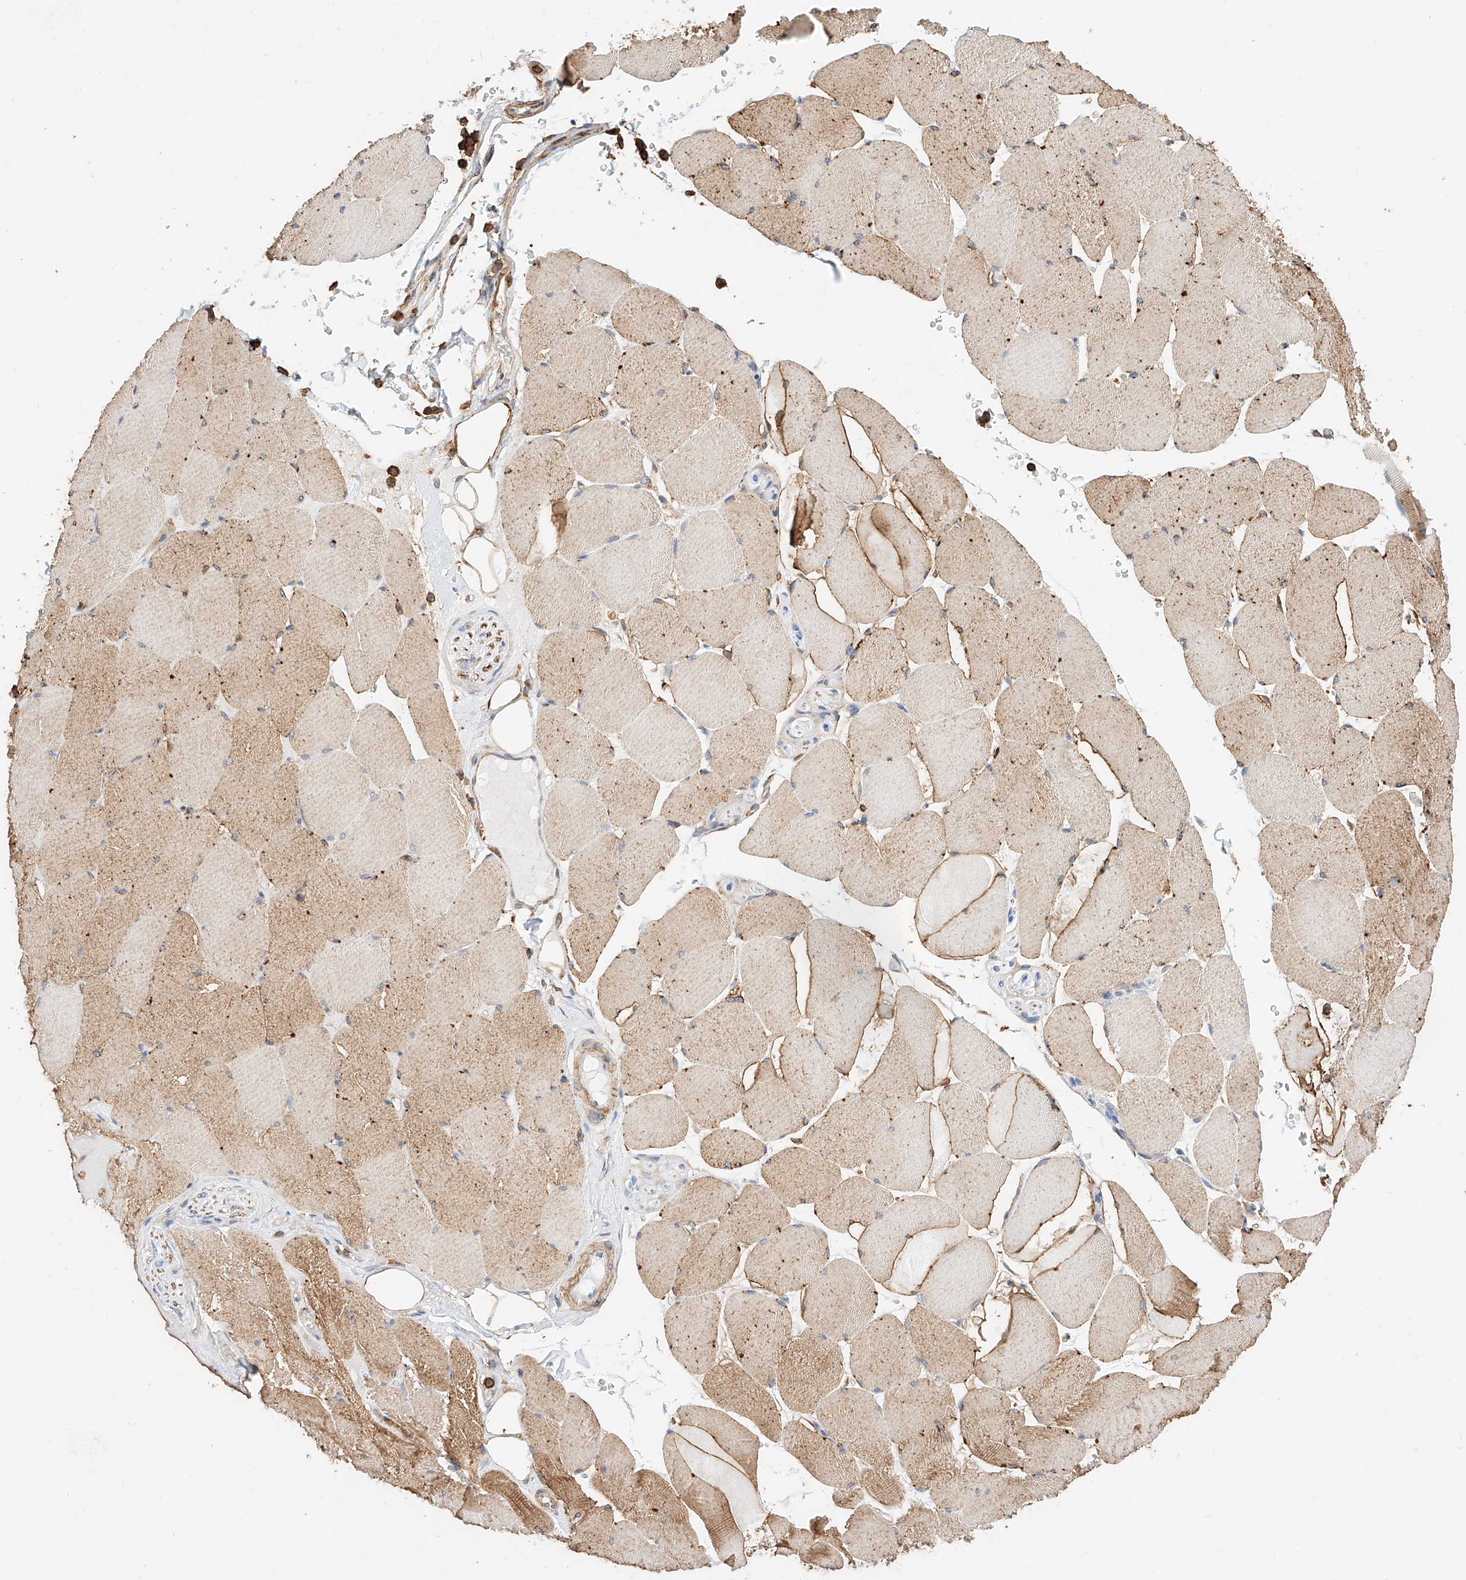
{"staining": {"intensity": "moderate", "quantity": "25%-75%", "location": "cytoplasmic/membranous"}, "tissue": "skeletal muscle", "cell_type": "Myocytes", "image_type": "normal", "snomed": [{"axis": "morphology", "description": "Normal tissue, NOS"}, {"axis": "topography", "description": "Skeletal muscle"}, {"axis": "topography", "description": "Head-Neck"}], "caption": "The image shows immunohistochemical staining of normal skeletal muscle. There is moderate cytoplasmic/membranous staining is present in about 25%-75% of myocytes.", "gene": "WFS1", "patient": {"sex": "male", "age": 66}}